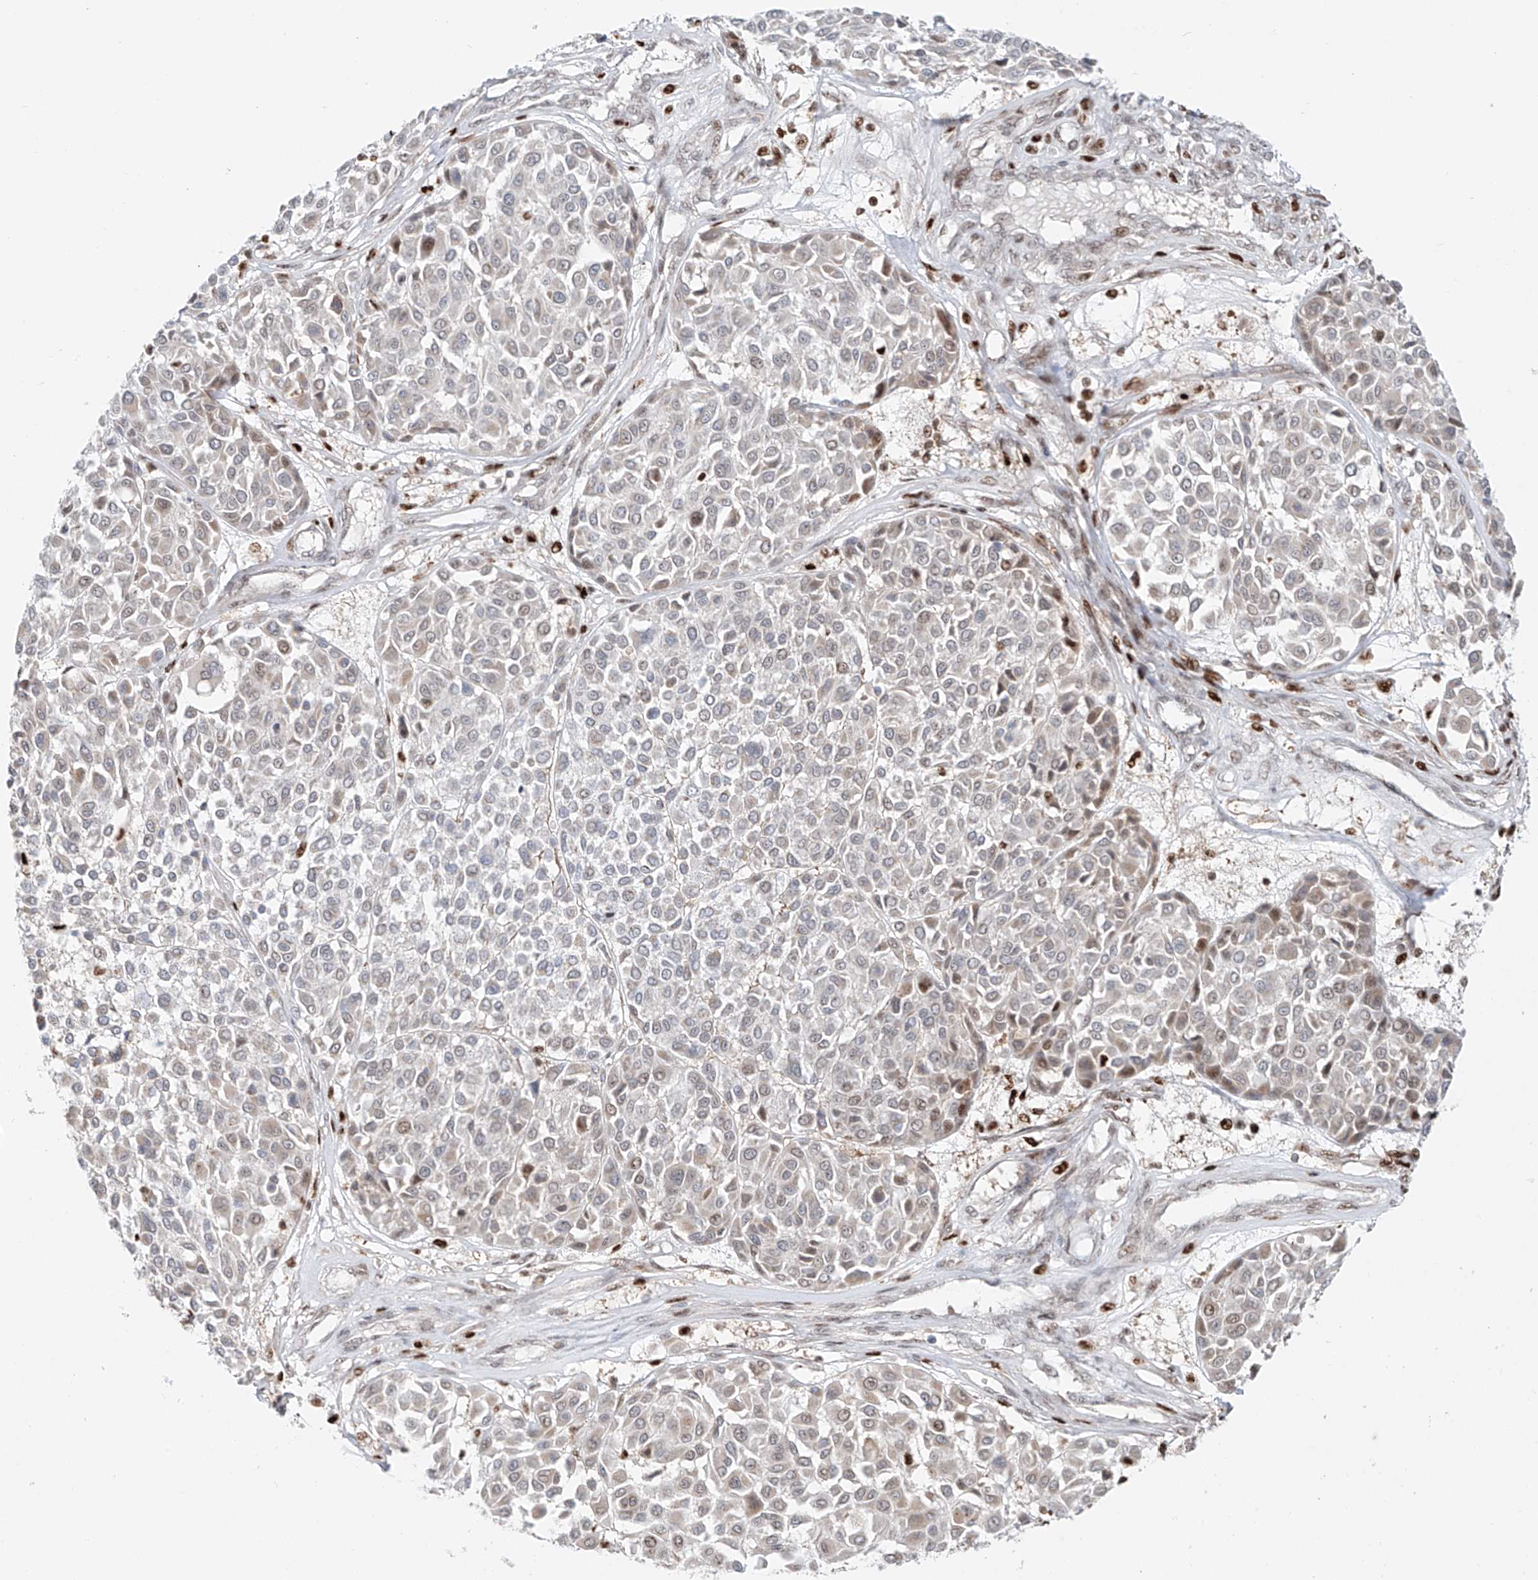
{"staining": {"intensity": "negative", "quantity": "none", "location": "none"}, "tissue": "melanoma", "cell_type": "Tumor cells", "image_type": "cancer", "snomed": [{"axis": "morphology", "description": "Malignant melanoma, Metastatic site"}, {"axis": "topography", "description": "Soft tissue"}], "caption": "IHC of human melanoma displays no positivity in tumor cells.", "gene": "DZIP1L", "patient": {"sex": "male", "age": 41}}